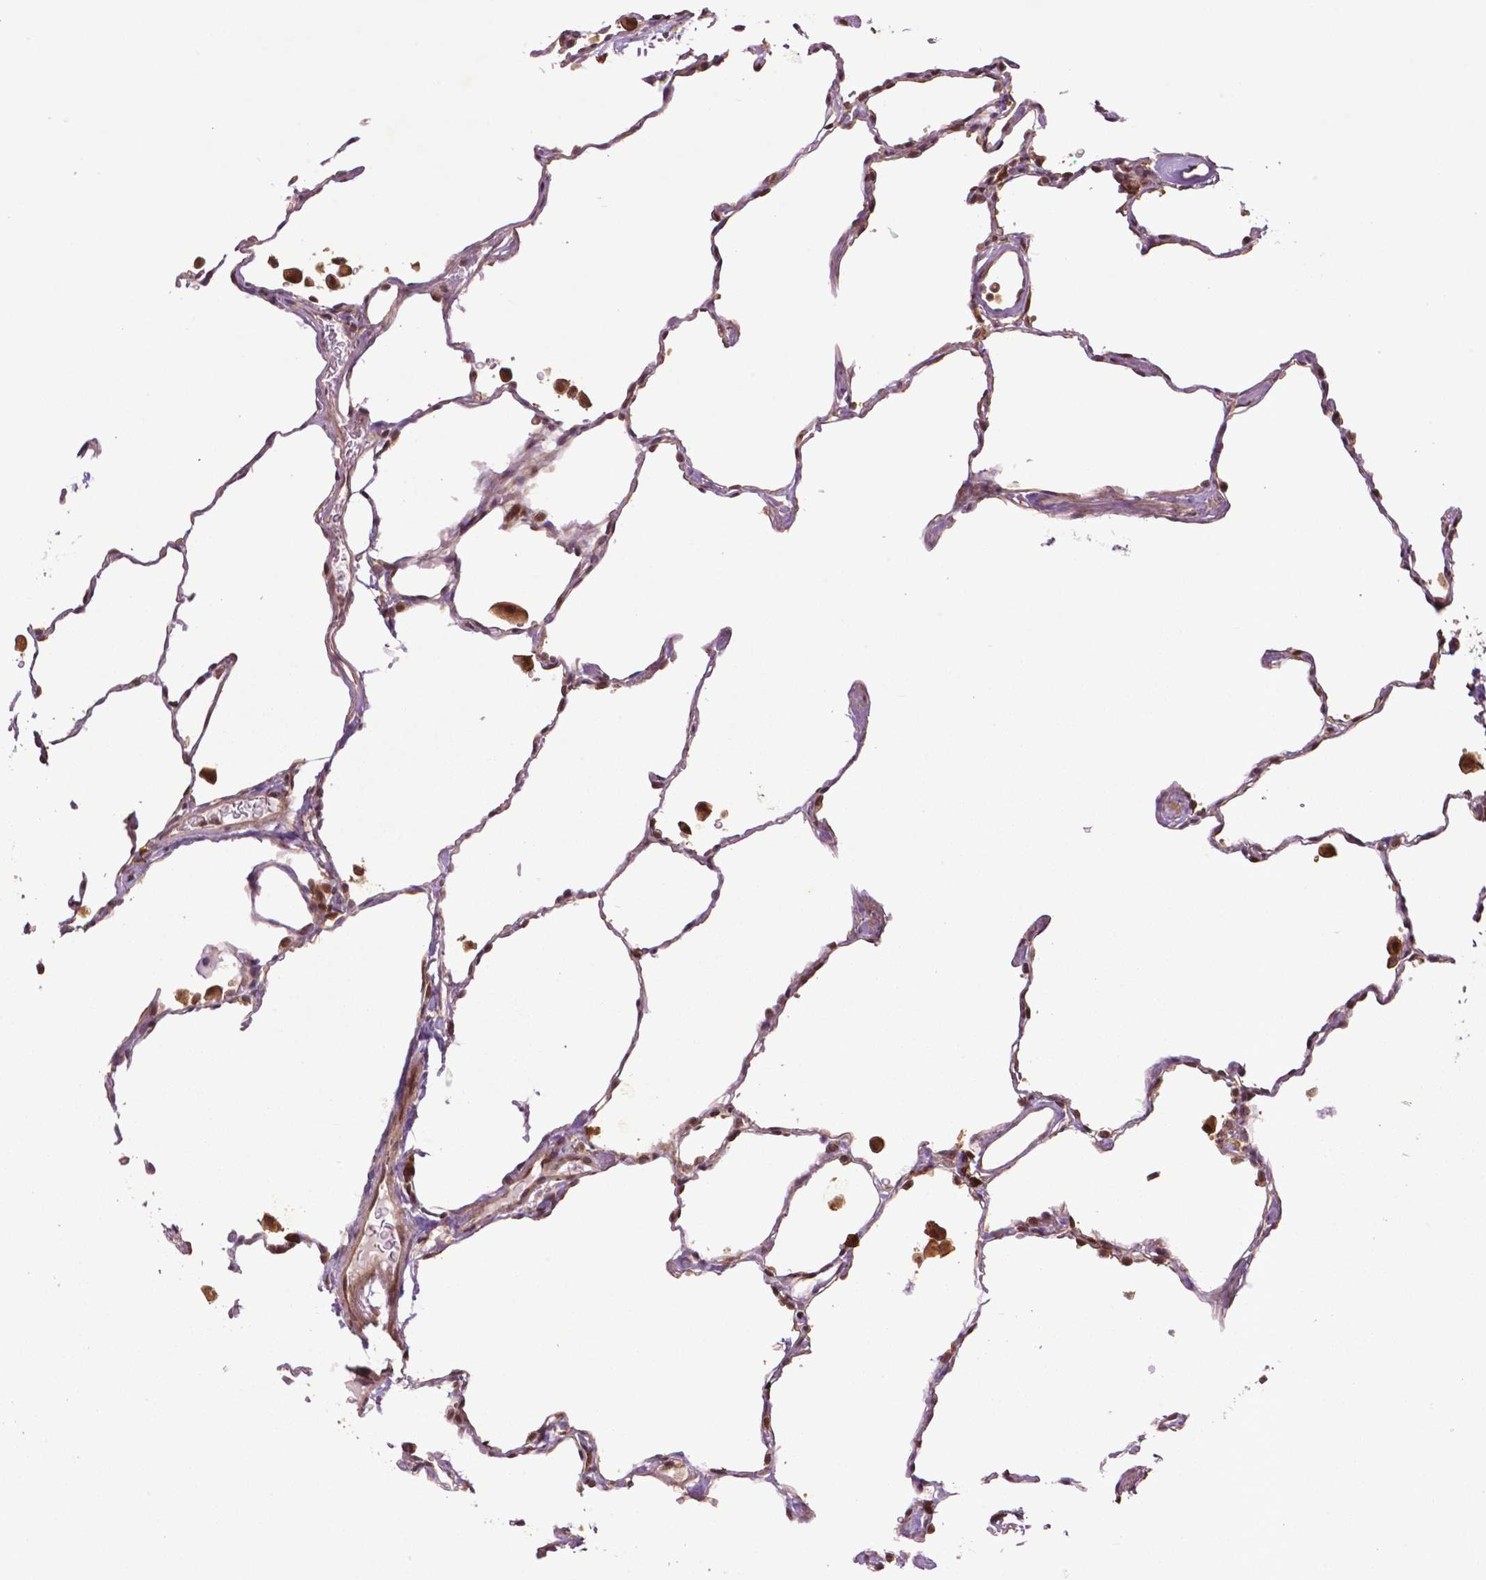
{"staining": {"intensity": "moderate", "quantity": ">75%", "location": "cytoplasmic/membranous,nuclear"}, "tissue": "lung", "cell_type": "Alveolar cells", "image_type": "normal", "snomed": [{"axis": "morphology", "description": "Normal tissue, NOS"}, {"axis": "topography", "description": "Lung"}], "caption": "DAB immunohistochemical staining of unremarkable lung exhibits moderate cytoplasmic/membranous,nuclear protein staining in approximately >75% of alveolar cells. Using DAB (3,3'-diaminobenzidine) (brown) and hematoxylin (blue) stains, captured at high magnification using brightfield microscopy.", "gene": "TMX2", "patient": {"sex": "female", "age": 47}}